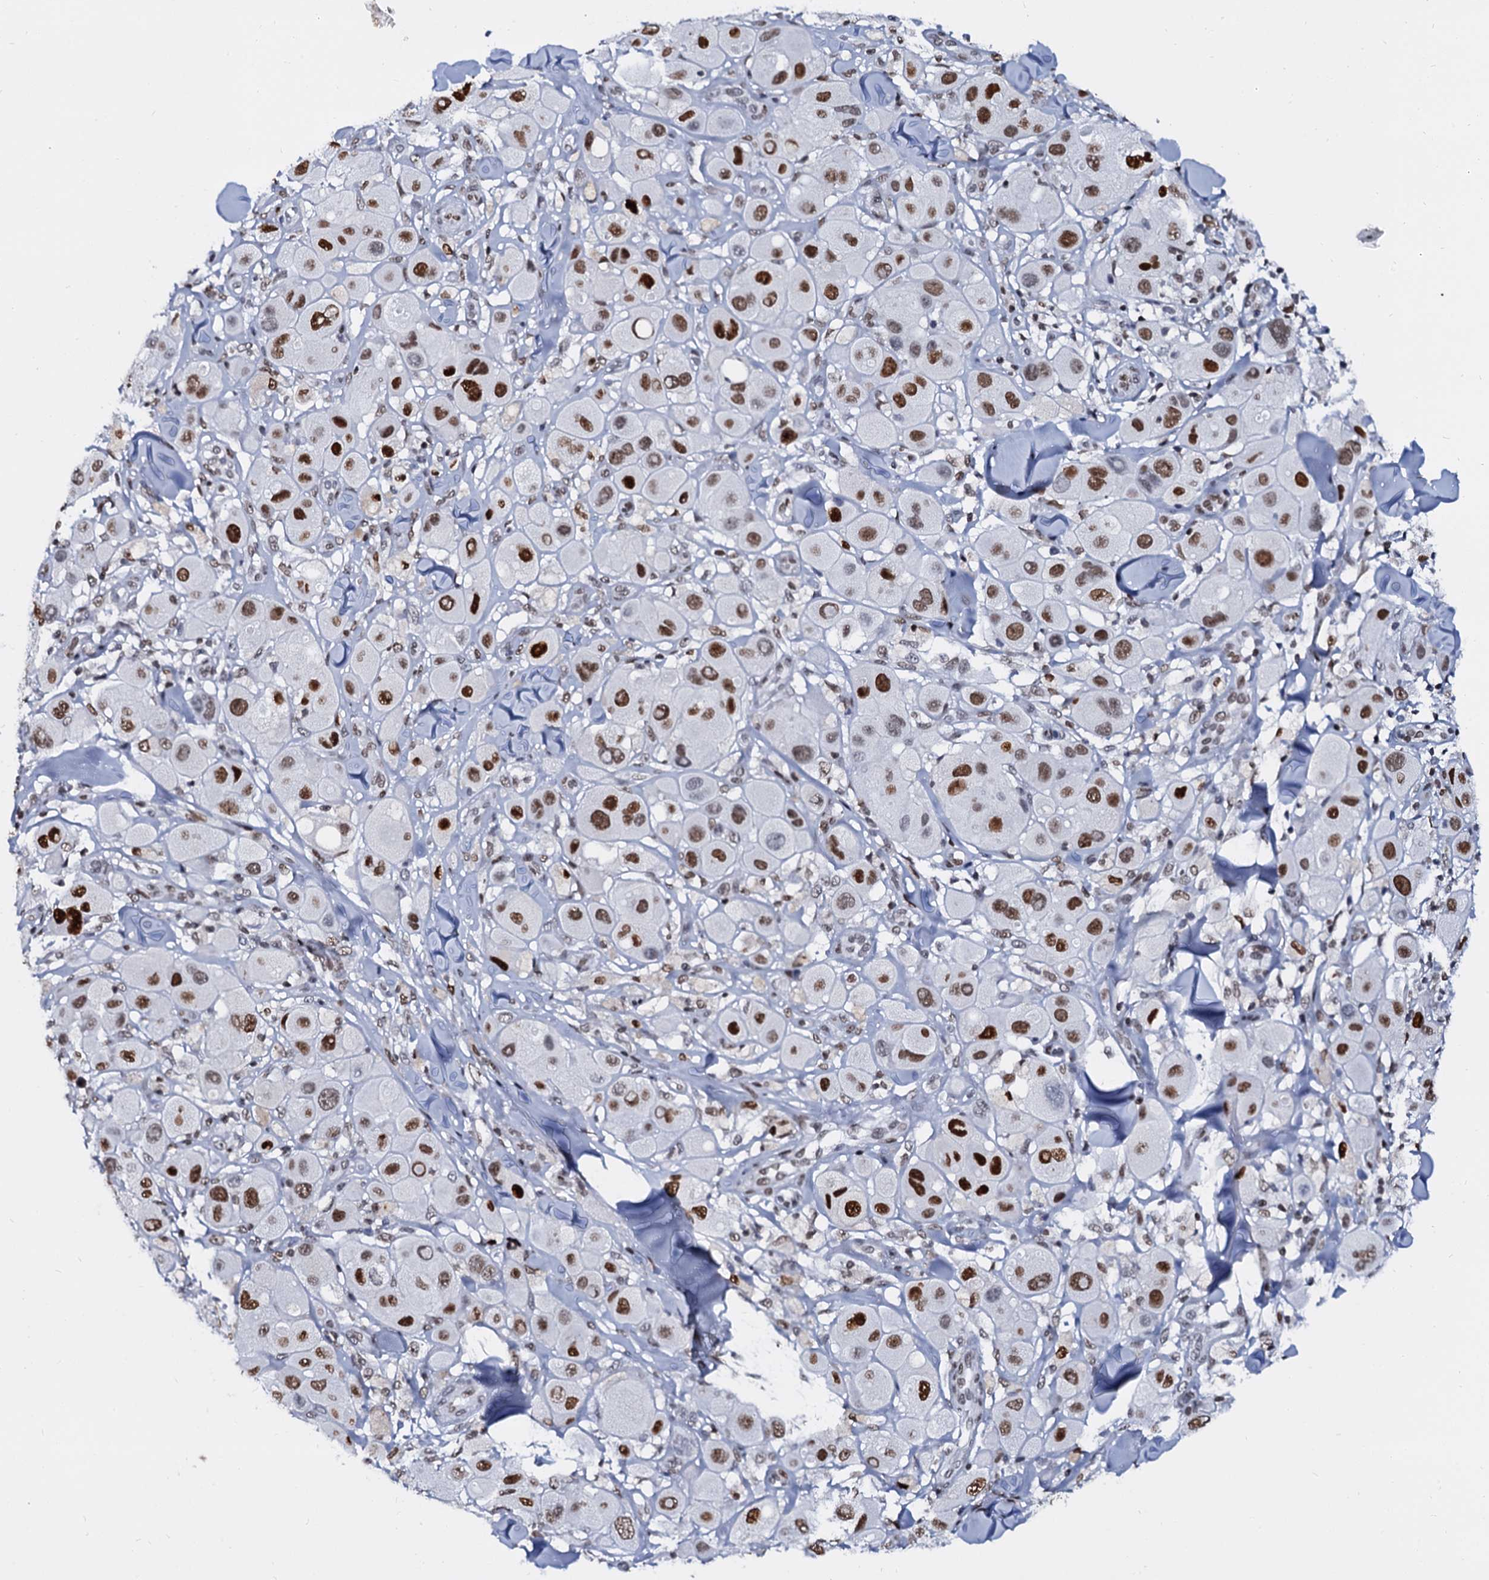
{"staining": {"intensity": "strong", "quantity": ">75%", "location": "nuclear"}, "tissue": "melanoma", "cell_type": "Tumor cells", "image_type": "cancer", "snomed": [{"axis": "morphology", "description": "Malignant melanoma, Metastatic site"}, {"axis": "topography", "description": "Skin"}], "caption": "Immunohistochemical staining of melanoma displays high levels of strong nuclear protein staining in about >75% of tumor cells.", "gene": "CMAS", "patient": {"sex": "male", "age": 41}}